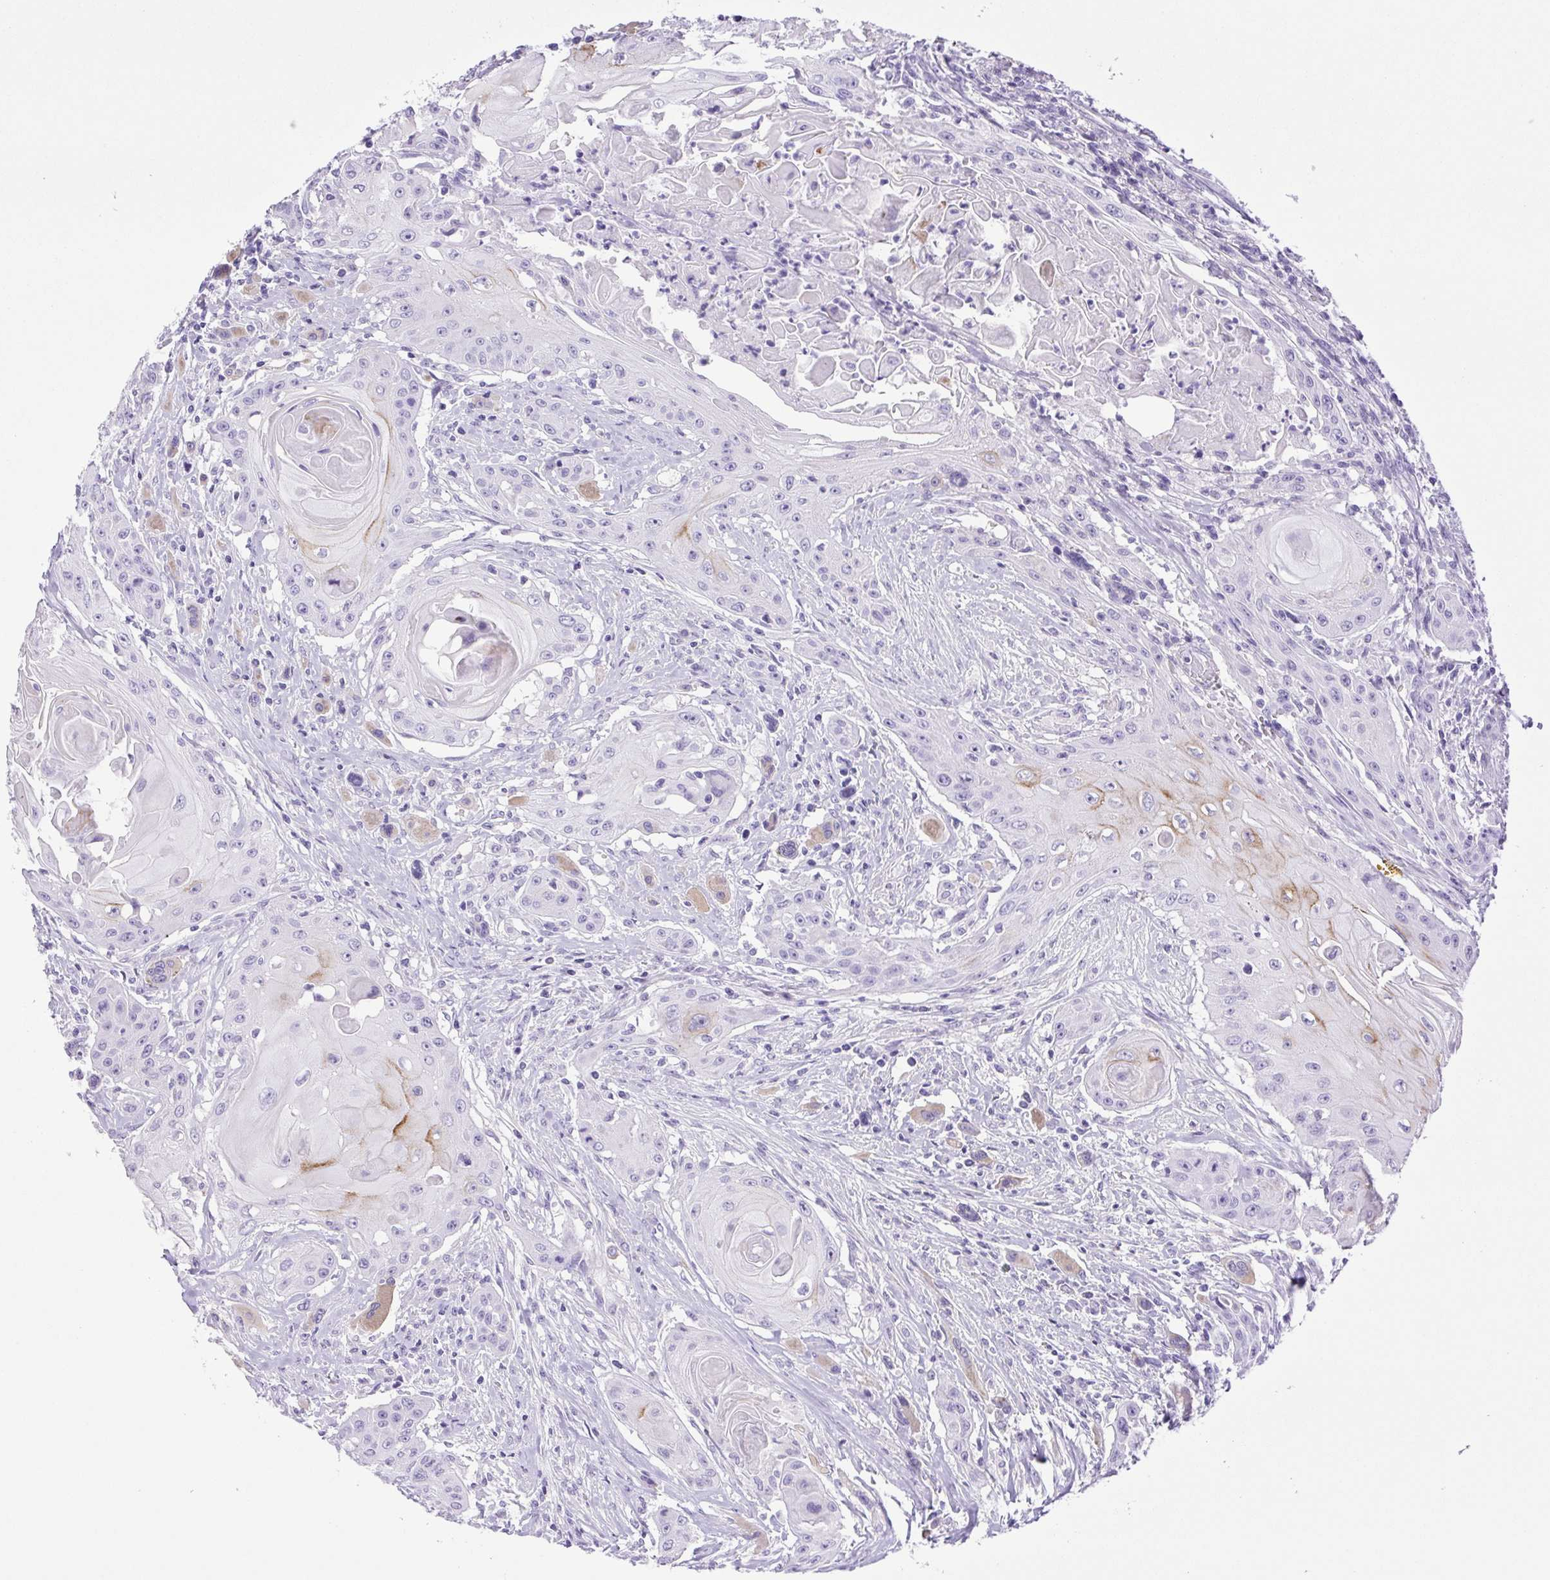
{"staining": {"intensity": "weak", "quantity": "<25%", "location": "cytoplasmic/membranous"}, "tissue": "head and neck cancer", "cell_type": "Tumor cells", "image_type": "cancer", "snomed": [{"axis": "morphology", "description": "Squamous cell carcinoma, NOS"}, {"axis": "topography", "description": "Oral tissue"}, {"axis": "topography", "description": "Head-Neck"}, {"axis": "topography", "description": "Neck, NOS"}], "caption": "Immunohistochemistry (IHC) photomicrograph of head and neck squamous cell carcinoma stained for a protein (brown), which reveals no staining in tumor cells.", "gene": "CDSN", "patient": {"sex": "female", "age": 55}}